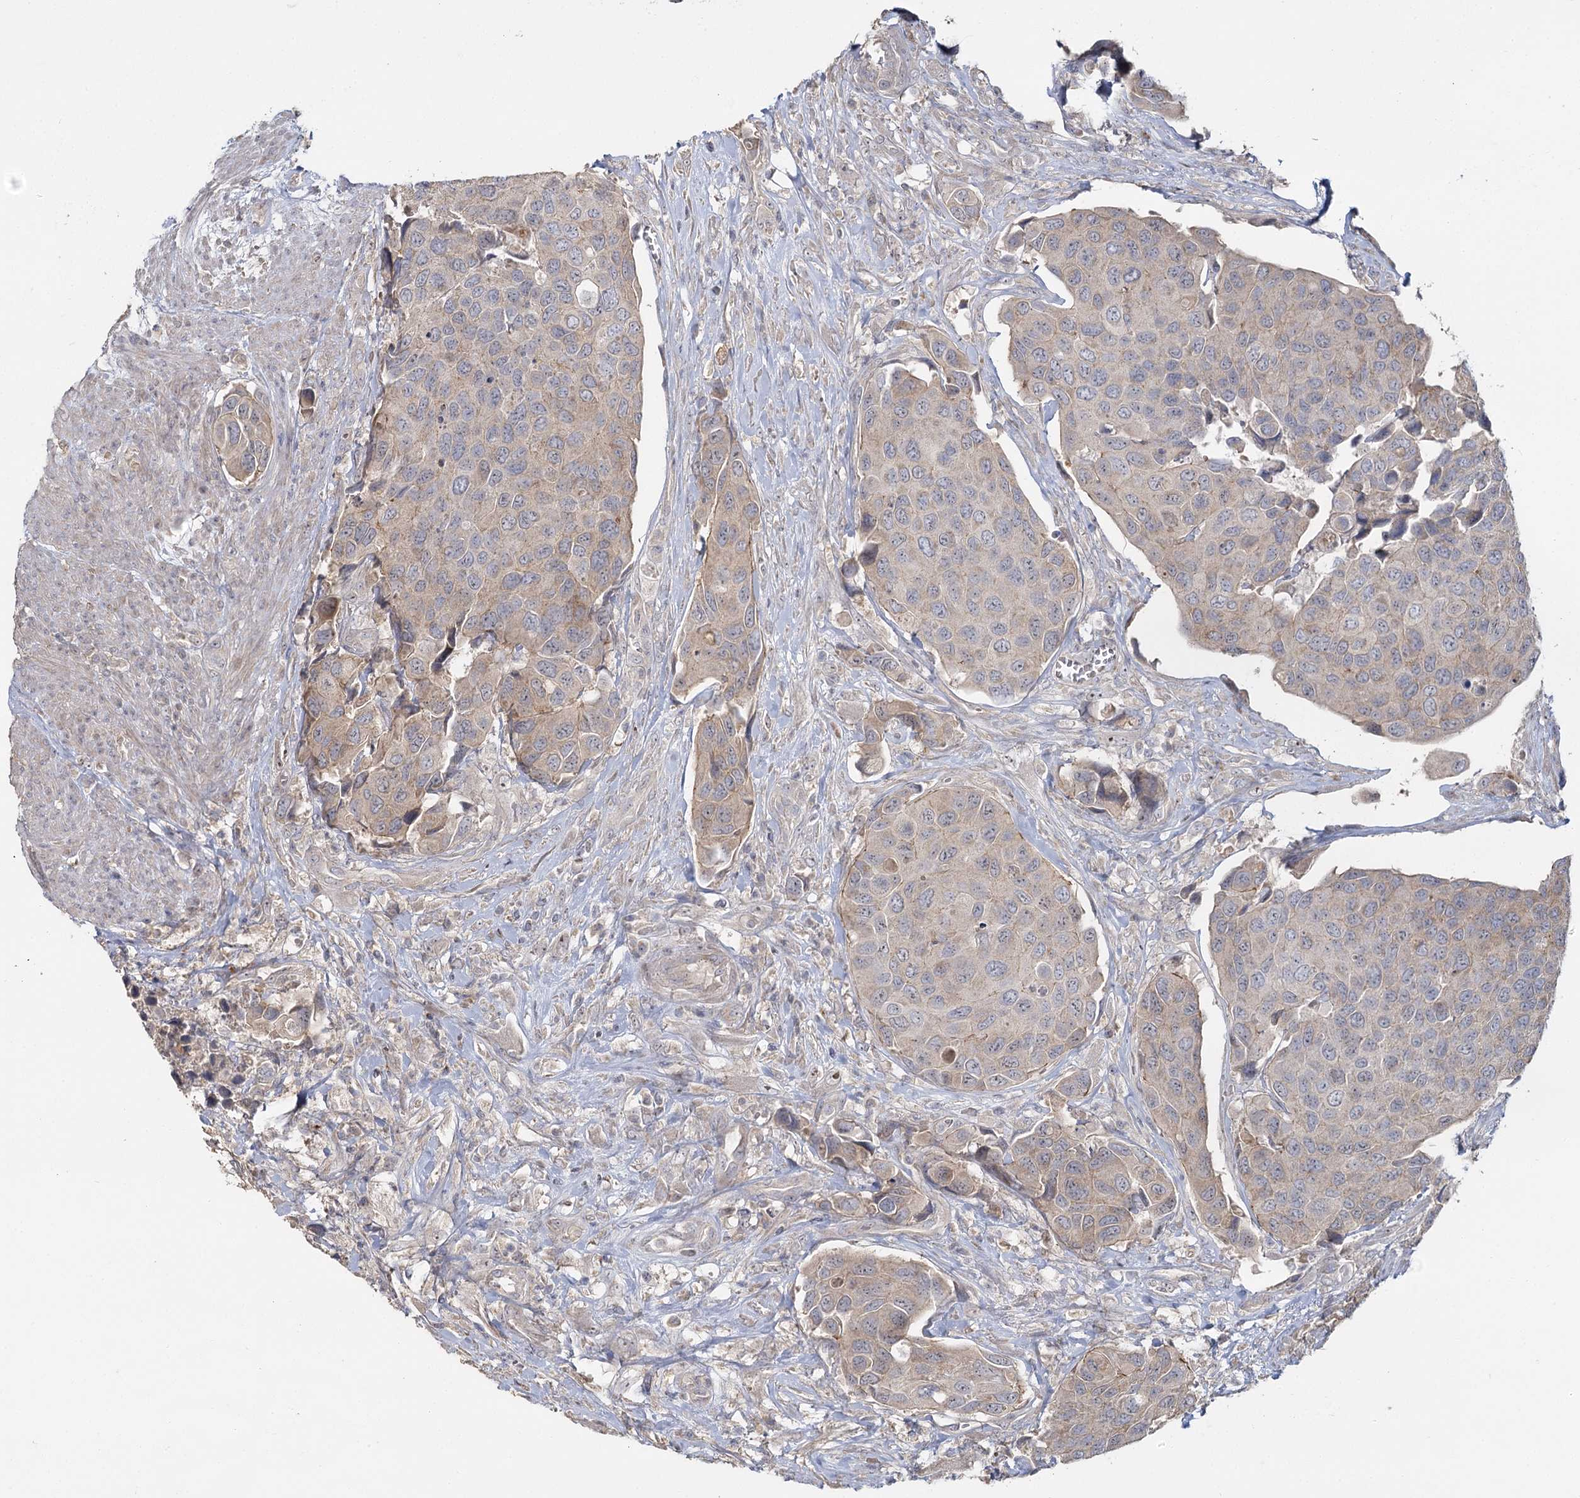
{"staining": {"intensity": "negative", "quantity": "none", "location": "none"}, "tissue": "urothelial cancer", "cell_type": "Tumor cells", "image_type": "cancer", "snomed": [{"axis": "morphology", "description": "Urothelial carcinoma, High grade"}, {"axis": "topography", "description": "Urinary bladder"}], "caption": "This is a micrograph of IHC staining of urothelial cancer, which shows no staining in tumor cells. (Stains: DAB IHC with hematoxylin counter stain, Microscopy: brightfield microscopy at high magnification).", "gene": "ANGPTL5", "patient": {"sex": "male", "age": 74}}